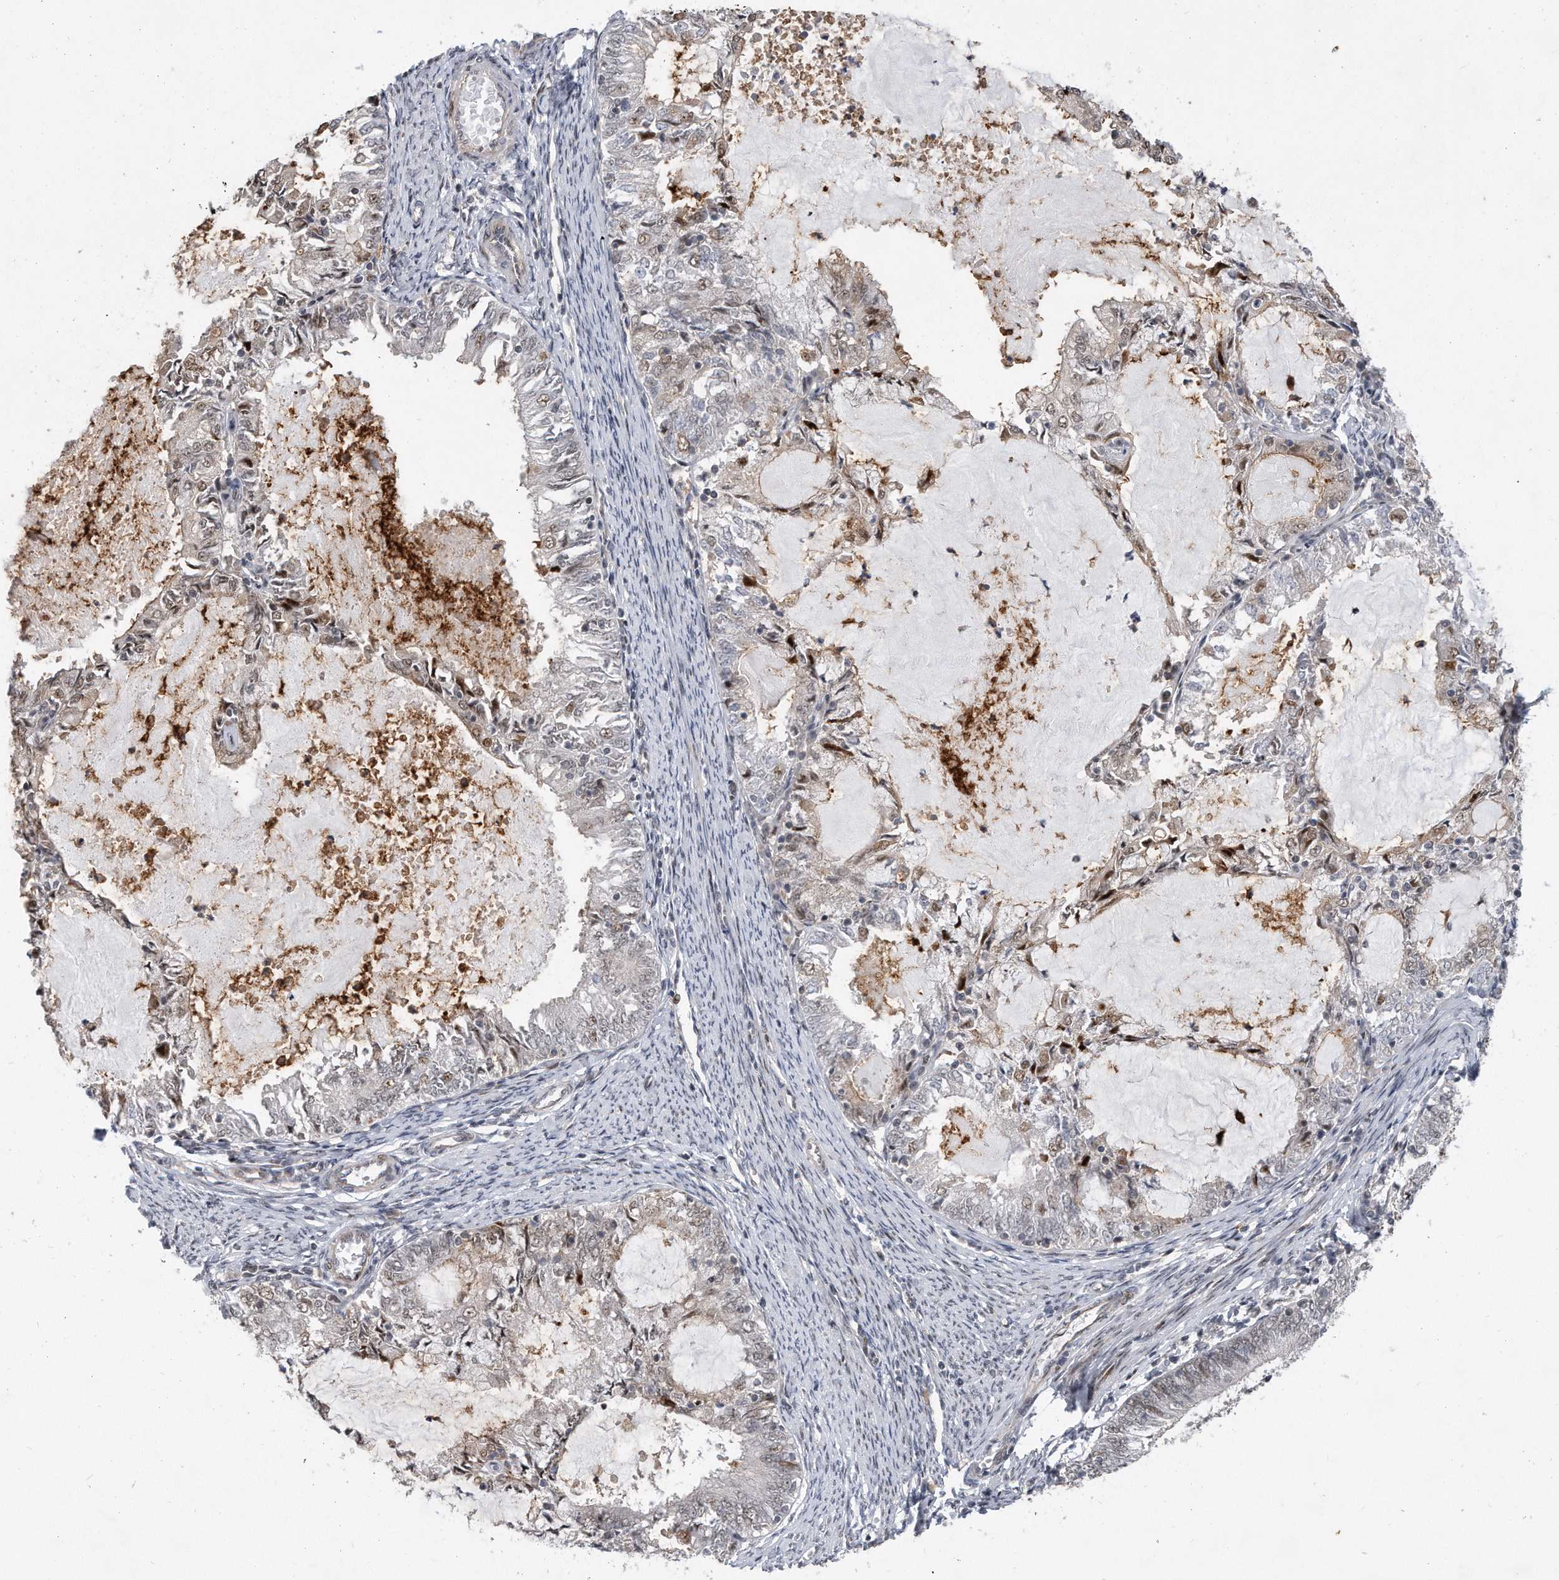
{"staining": {"intensity": "negative", "quantity": "none", "location": "none"}, "tissue": "endometrial cancer", "cell_type": "Tumor cells", "image_type": "cancer", "snomed": [{"axis": "morphology", "description": "Adenocarcinoma, NOS"}, {"axis": "topography", "description": "Endometrium"}], "caption": "Immunohistochemical staining of endometrial cancer (adenocarcinoma) demonstrates no significant positivity in tumor cells.", "gene": "PGBD2", "patient": {"sex": "female", "age": 57}}